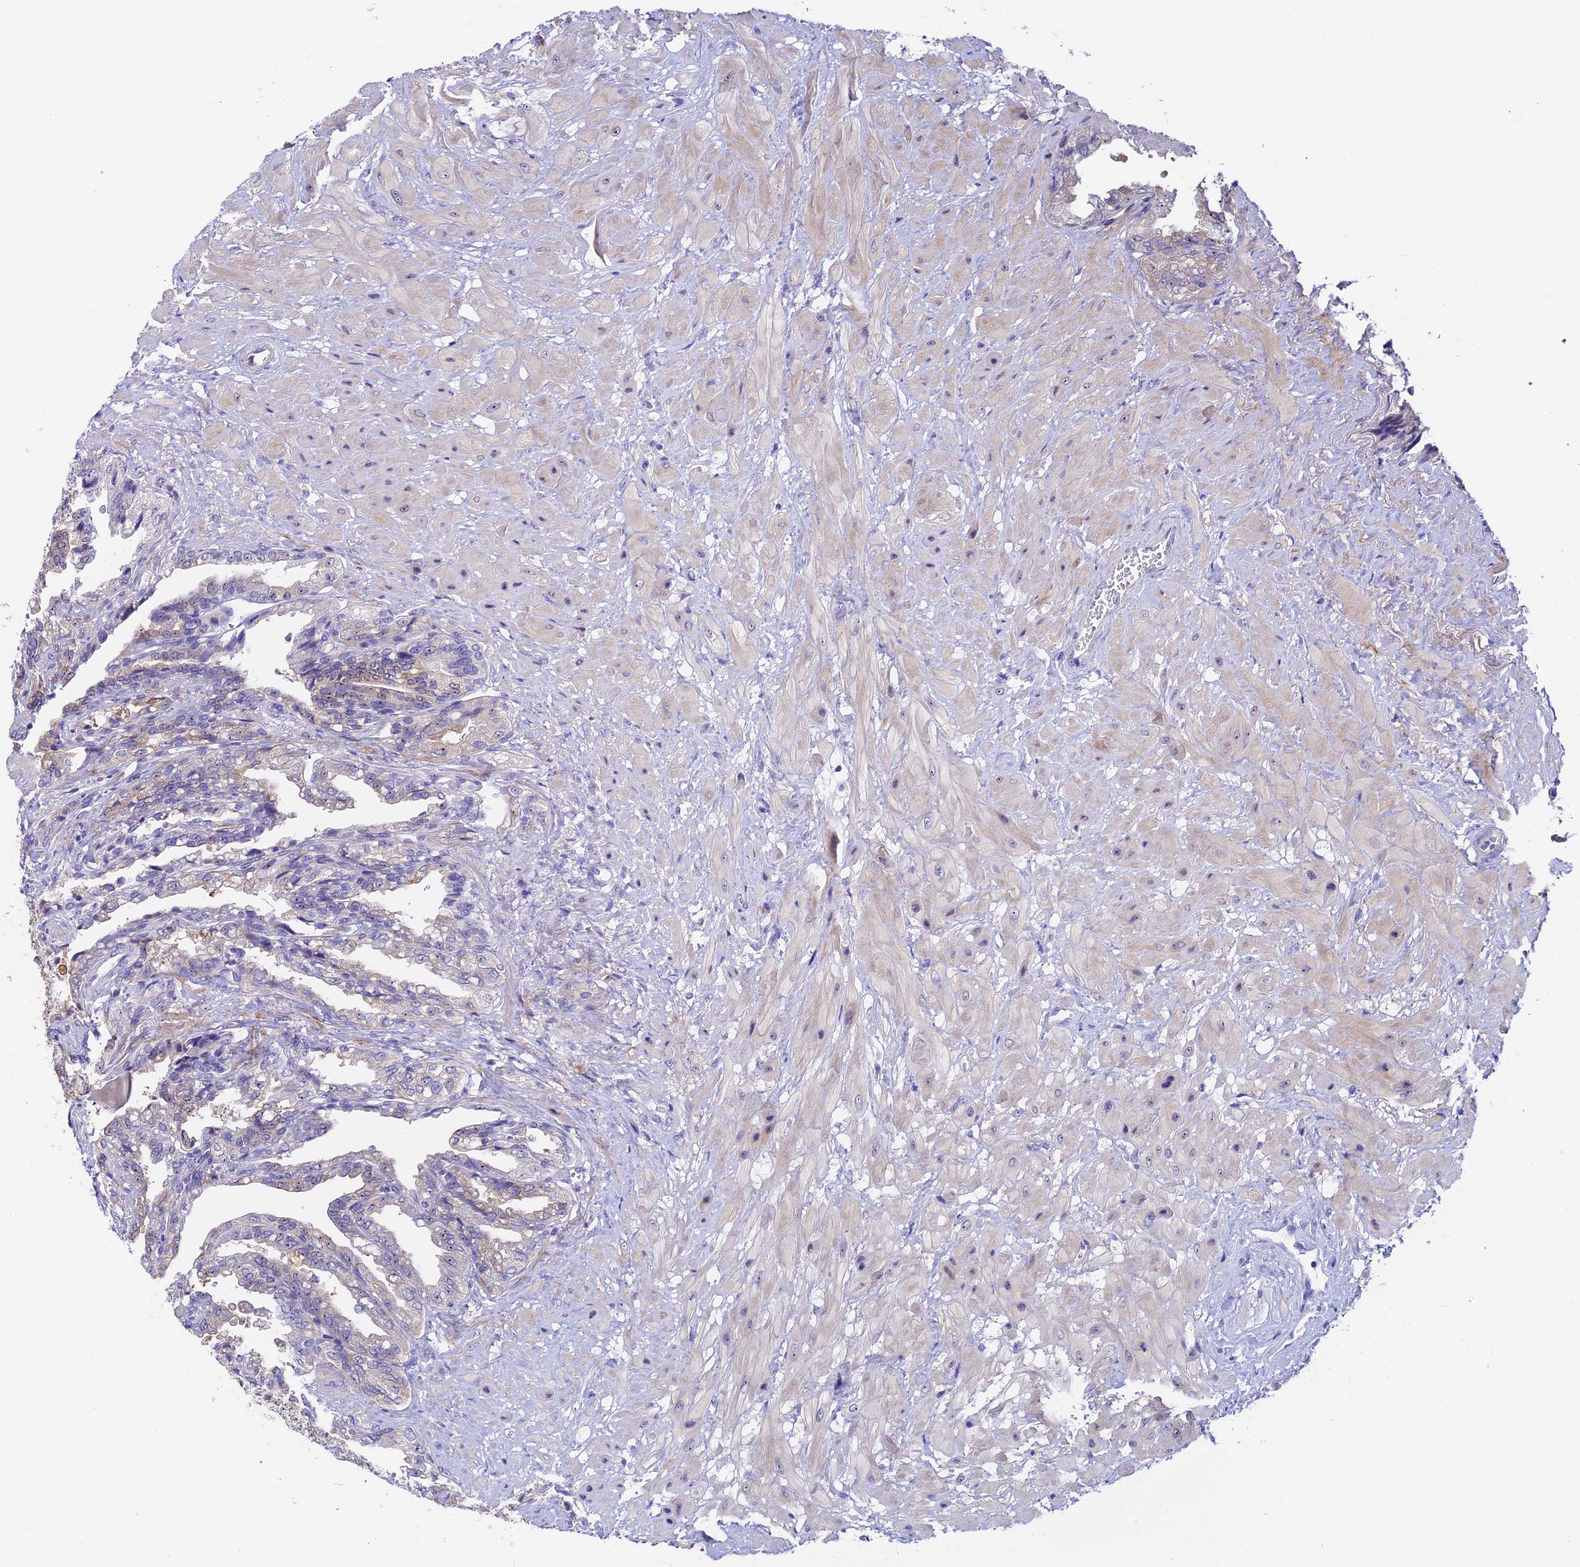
{"staining": {"intensity": "moderate", "quantity": "25%-75%", "location": "cytoplasmic/membranous"}, "tissue": "seminal vesicle", "cell_type": "Glandular cells", "image_type": "normal", "snomed": [{"axis": "morphology", "description": "Normal tissue, NOS"}, {"axis": "topography", "description": "Seminal veicle"}, {"axis": "topography", "description": "Peripheral nerve tissue"}], "caption": "This is a micrograph of IHC staining of normal seminal vesicle, which shows moderate staining in the cytoplasmic/membranous of glandular cells.", "gene": "DUSP29", "patient": {"sex": "male", "age": 60}}